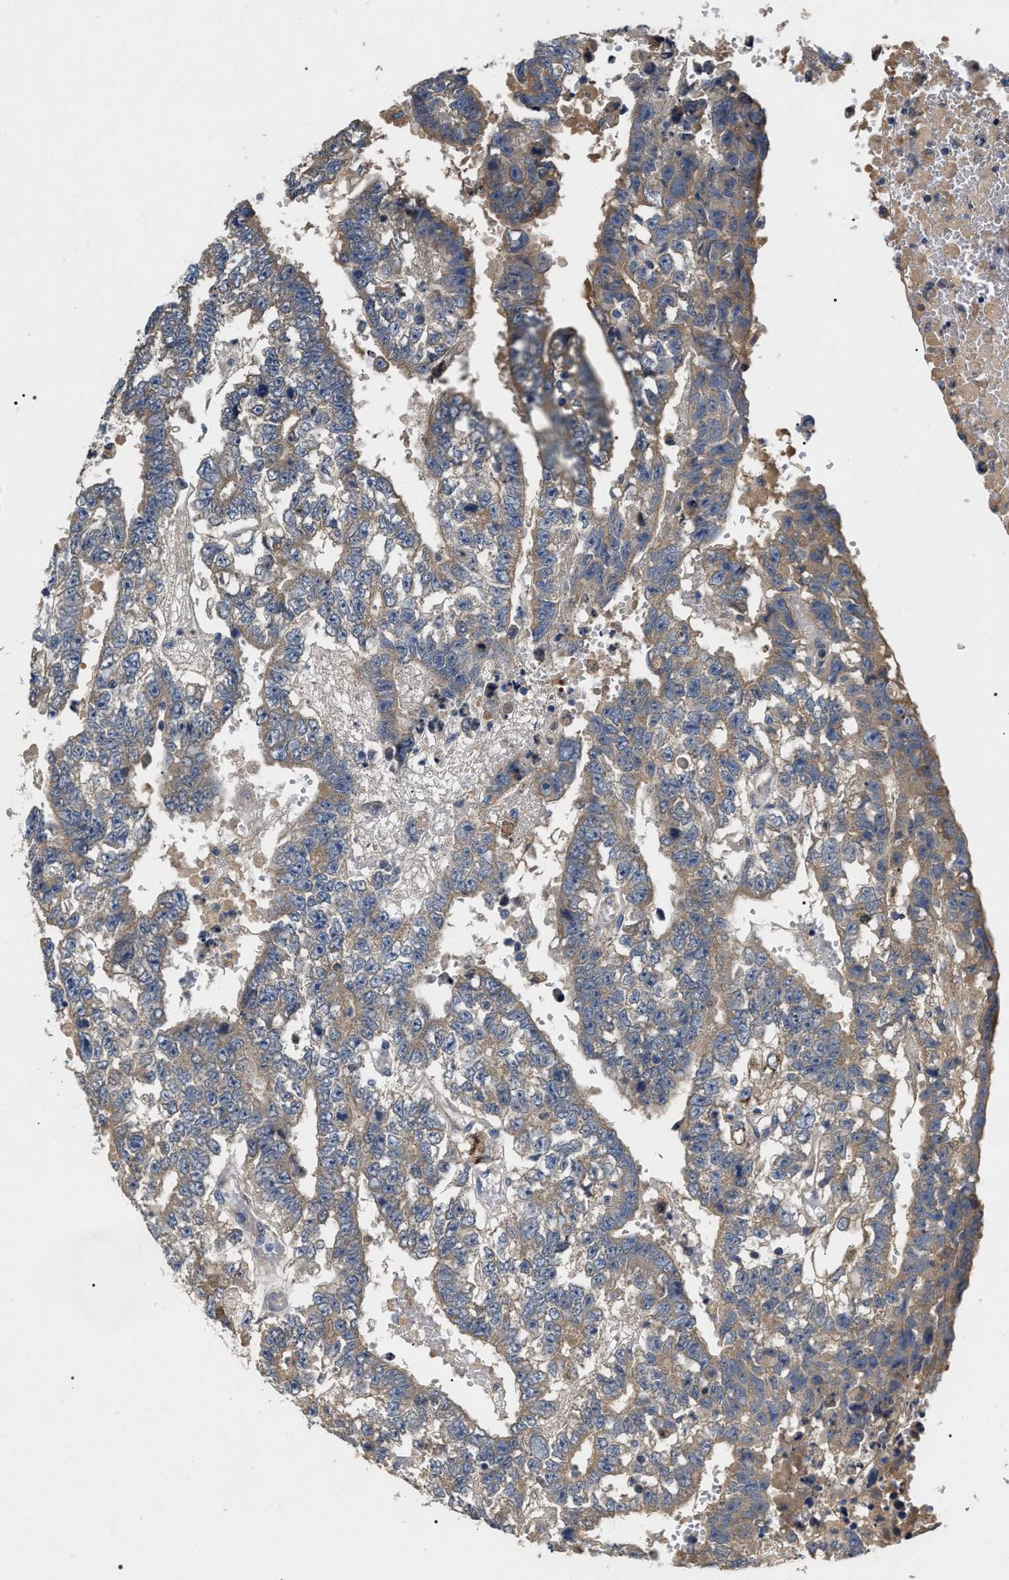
{"staining": {"intensity": "weak", "quantity": ">75%", "location": "cytoplasmic/membranous"}, "tissue": "testis cancer", "cell_type": "Tumor cells", "image_type": "cancer", "snomed": [{"axis": "morphology", "description": "Carcinoma, Embryonal, NOS"}, {"axis": "topography", "description": "Testis"}], "caption": "Human testis cancer (embryonal carcinoma) stained for a protein (brown) displays weak cytoplasmic/membranous positive staining in approximately >75% of tumor cells.", "gene": "IFT81", "patient": {"sex": "male", "age": 25}}